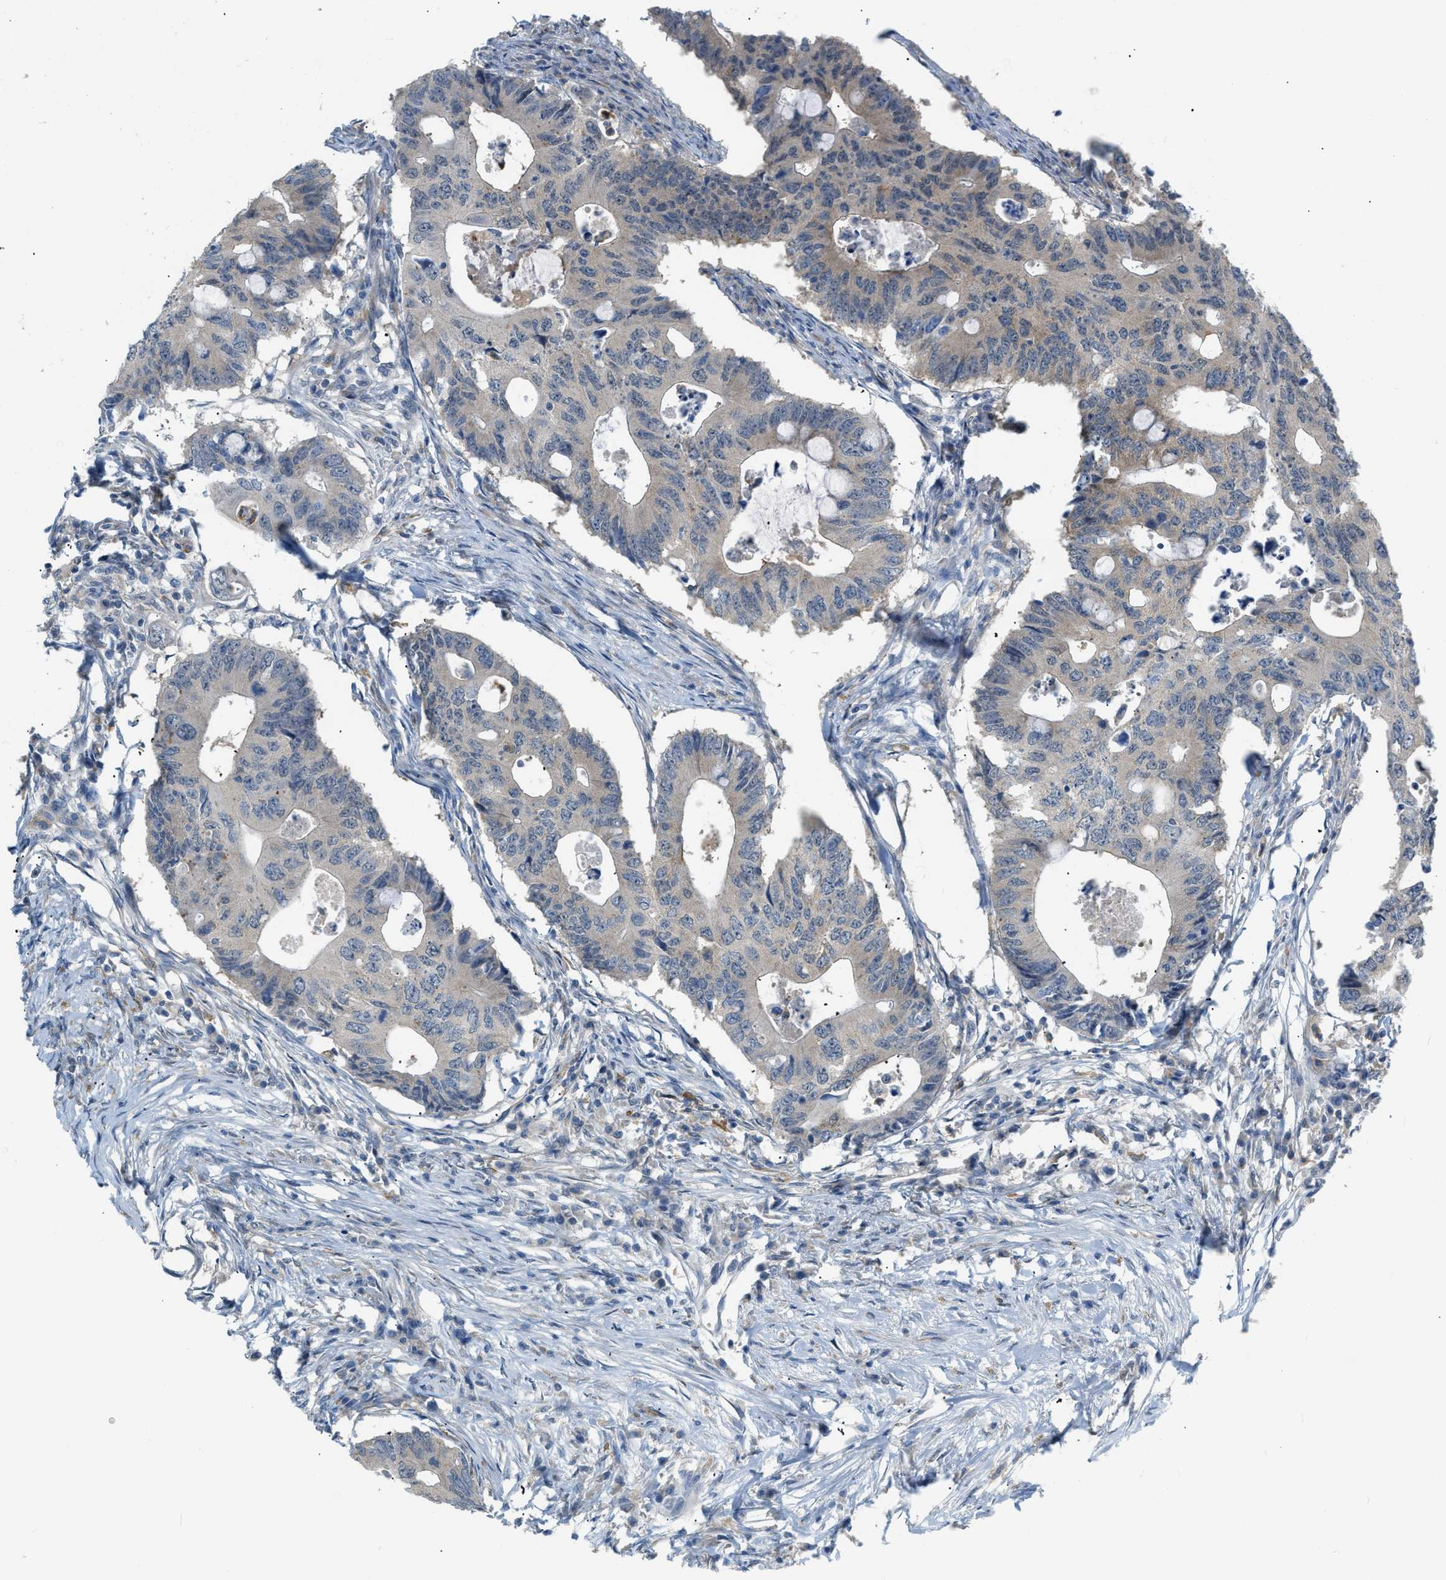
{"staining": {"intensity": "weak", "quantity": ">75%", "location": "cytoplasmic/membranous"}, "tissue": "colorectal cancer", "cell_type": "Tumor cells", "image_type": "cancer", "snomed": [{"axis": "morphology", "description": "Adenocarcinoma, NOS"}, {"axis": "topography", "description": "Colon"}], "caption": "Colorectal cancer (adenocarcinoma) stained with a brown dye shows weak cytoplasmic/membranous positive expression in about >75% of tumor cells.", "gene": "ZNF408", "patient": {"sex": "male", "age": 71}}